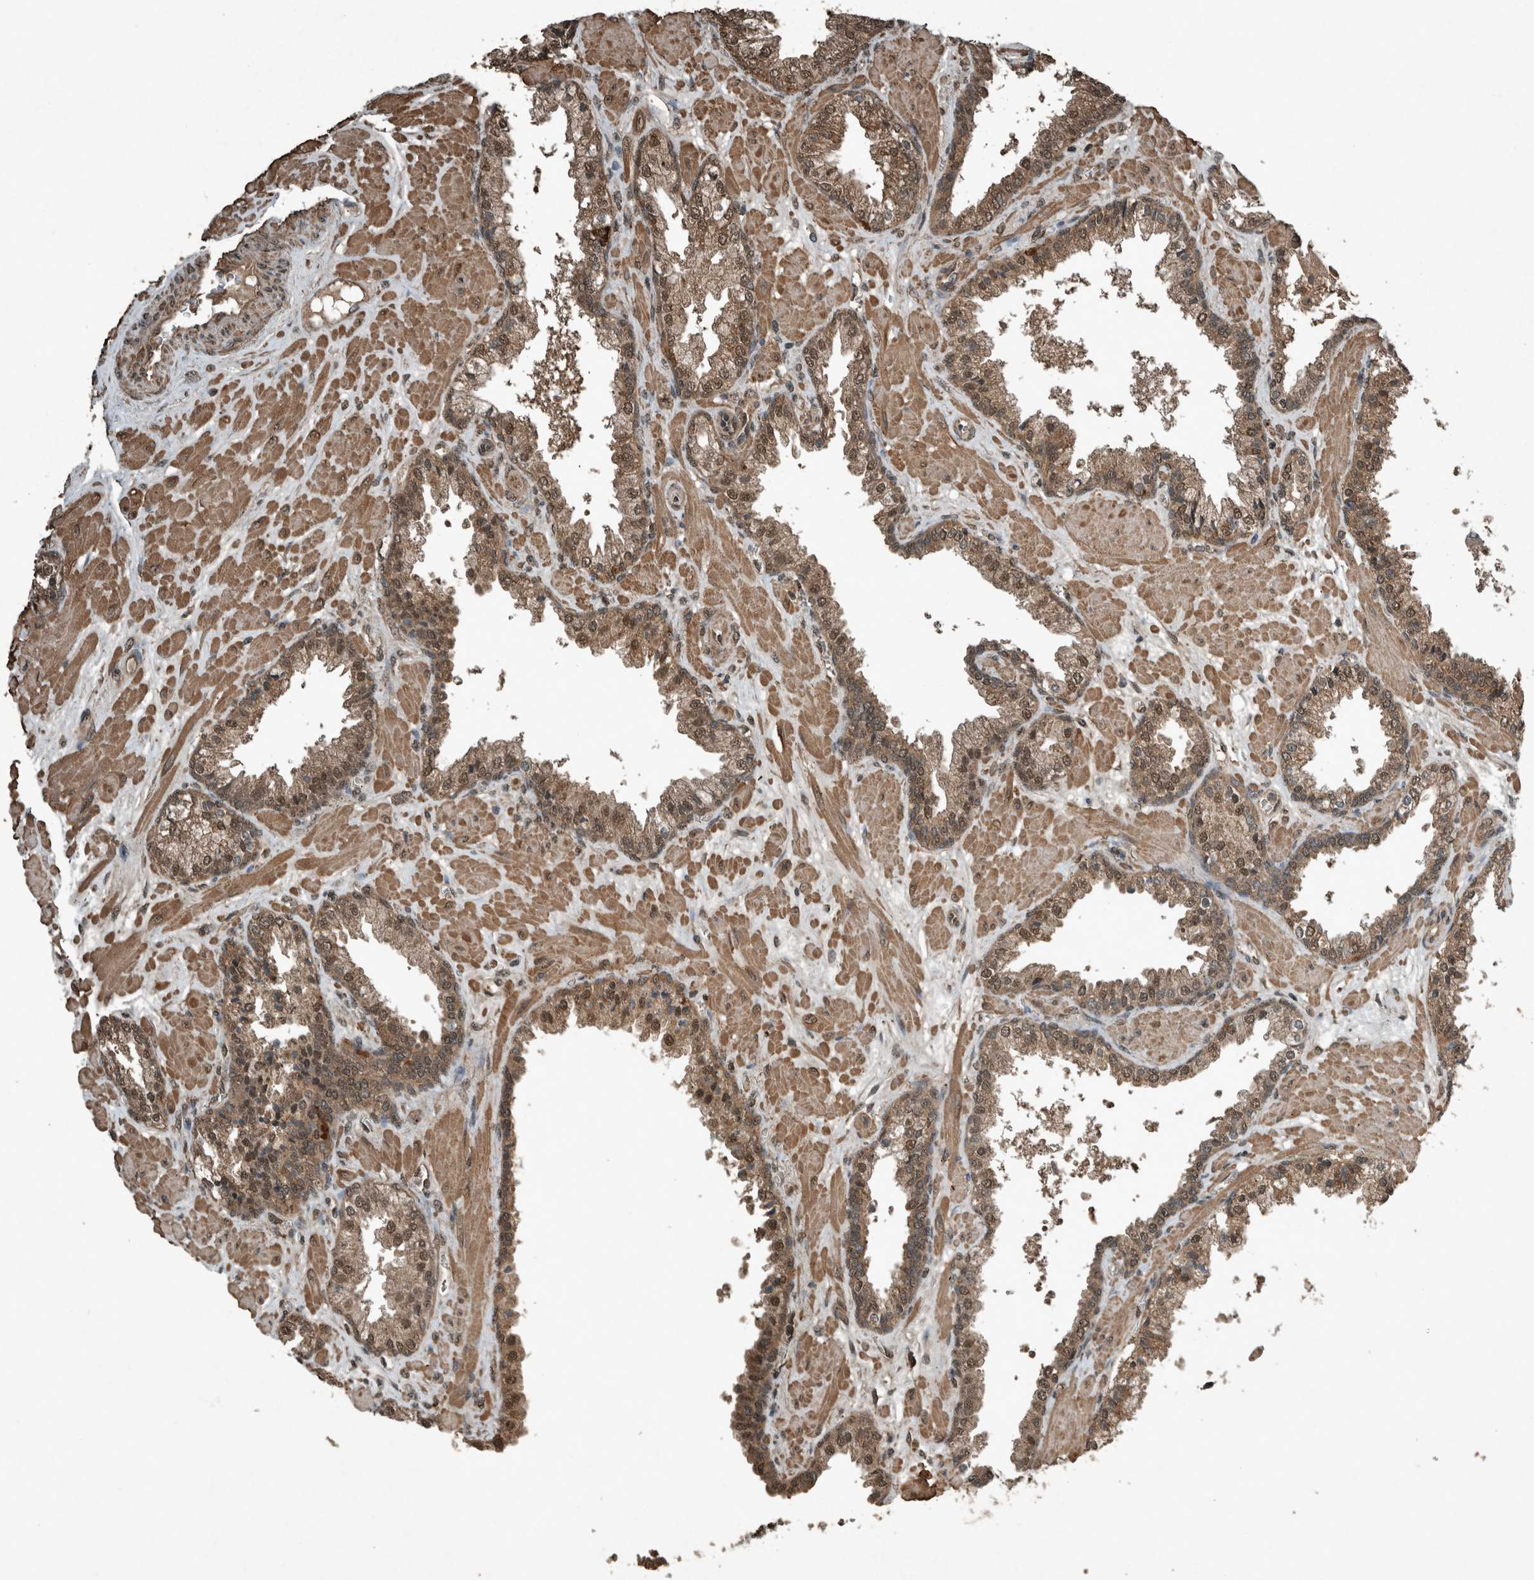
{"staining": {"intensity": "moderate", "quantity": ">75%", "location": "cytoplasmic/membranous,nuclear"}, "tissue": "prostate cancer", "cell_type": "Tumor cells", "image_type": "cancer", "snomed": [{"axis": "morphology", "description": "Adenocarcinoma, Low grade"}, {"axis": "topography", "description": "Prostate"}], "caption": "Prostate cancer tissue reveals moderate cytoplasmic/membranous and nuclear staining in about >75% of tumor cells, visualized by immunohistochemistry. The staining was performed using DAB, with brown indicating positive protein expression. Nuclei are stained blue with hematoxylin.", "gene": "ARHGEF12", "patient": {"sex": "male", "age": 63}}